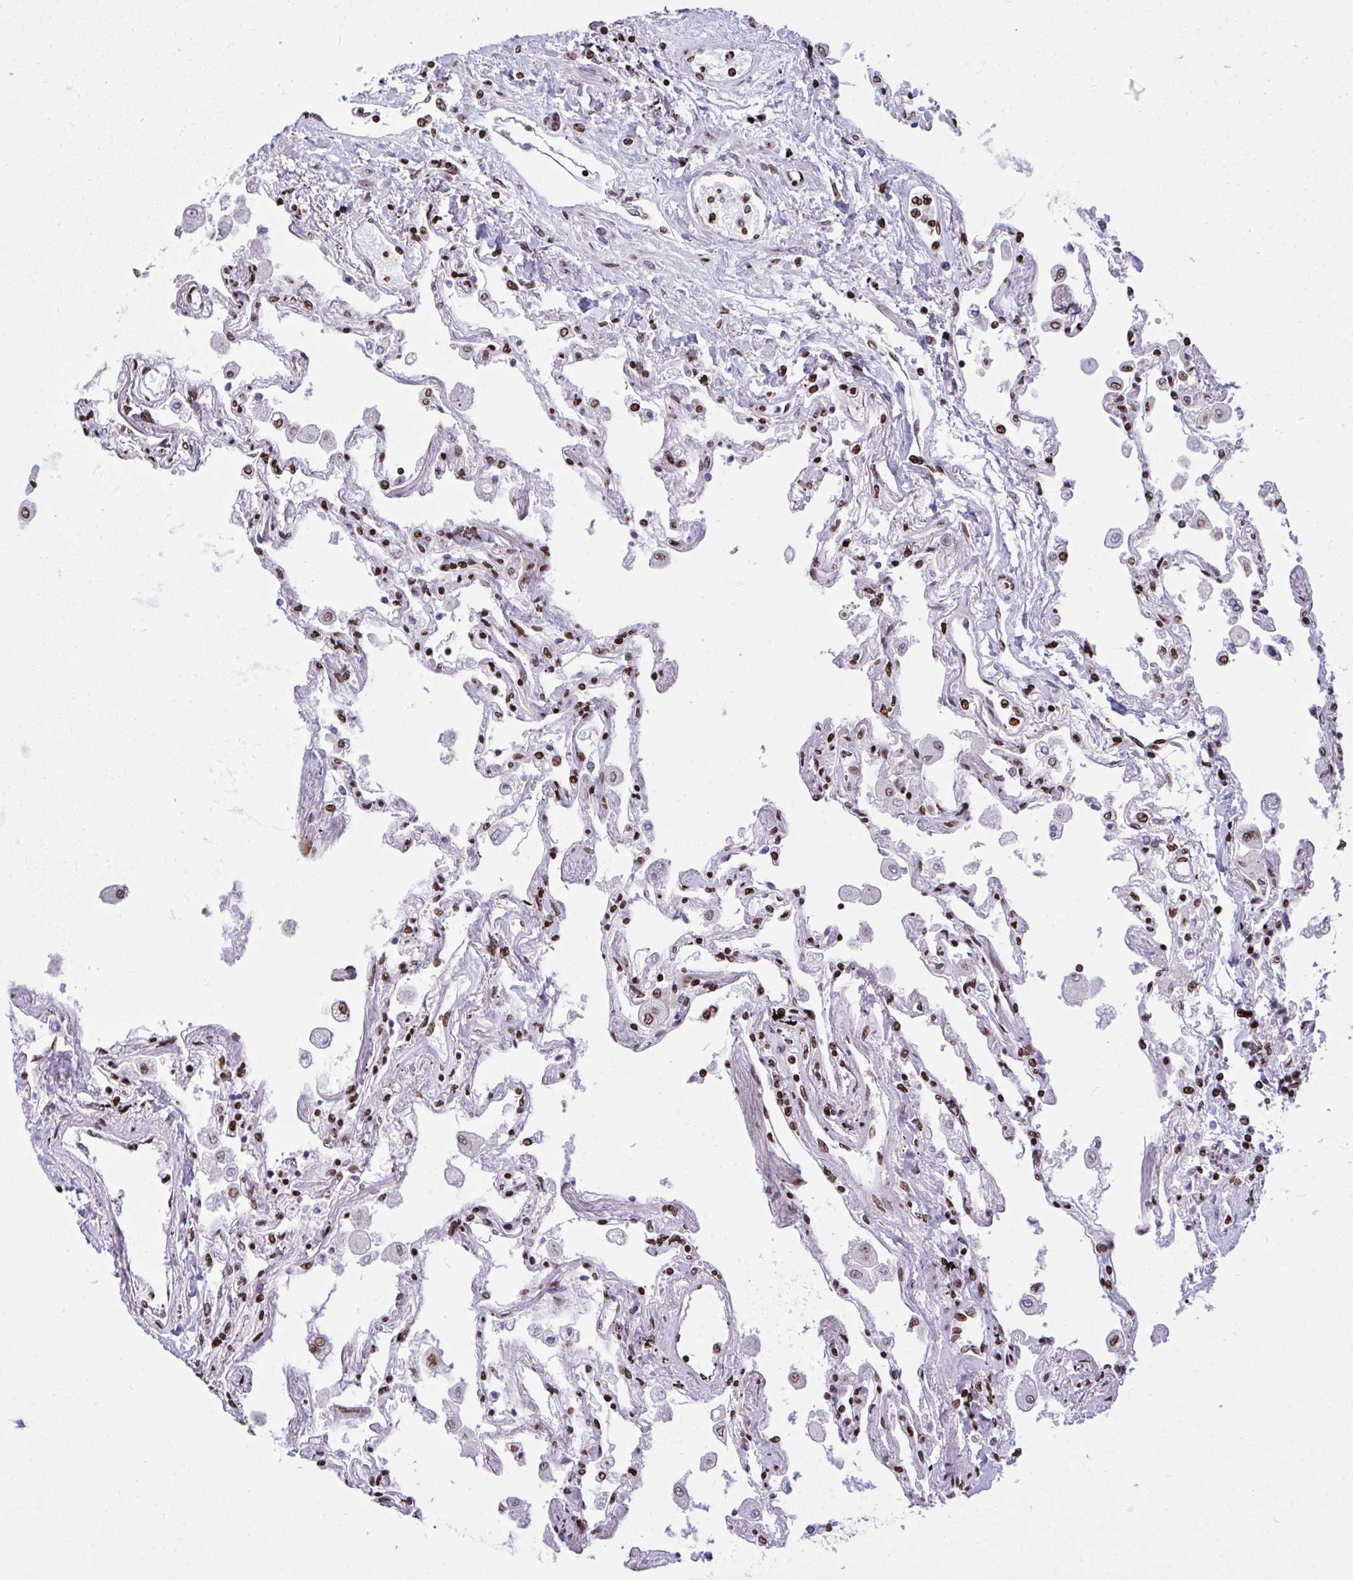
{"staining": {"intensity": "strong", "quantity": ">75%", "location": "nuclear"}, "tissue": "lung", "cell_type": "Alveolar cells", "image_type": "normal", "snomed": [{"axis": "morphology", "description": "Normal tissue, NOS"}, {"axis": "morphology", "description": "Adenocarcinoma, NOS"}, {"axis": "topography", "description": "Cartilage tissue"}, {"axis": "topography", "description": "Lung"}], "caption": "Immunohistochemistry (IHC) image of normal human lung stained for a protein (brown), which demonstrates high levels of strong nuclear positivity in about >75% of alveolar cells.", "gene": "RAPGEF5", "patient": {"sex": "female", "age": 67}}